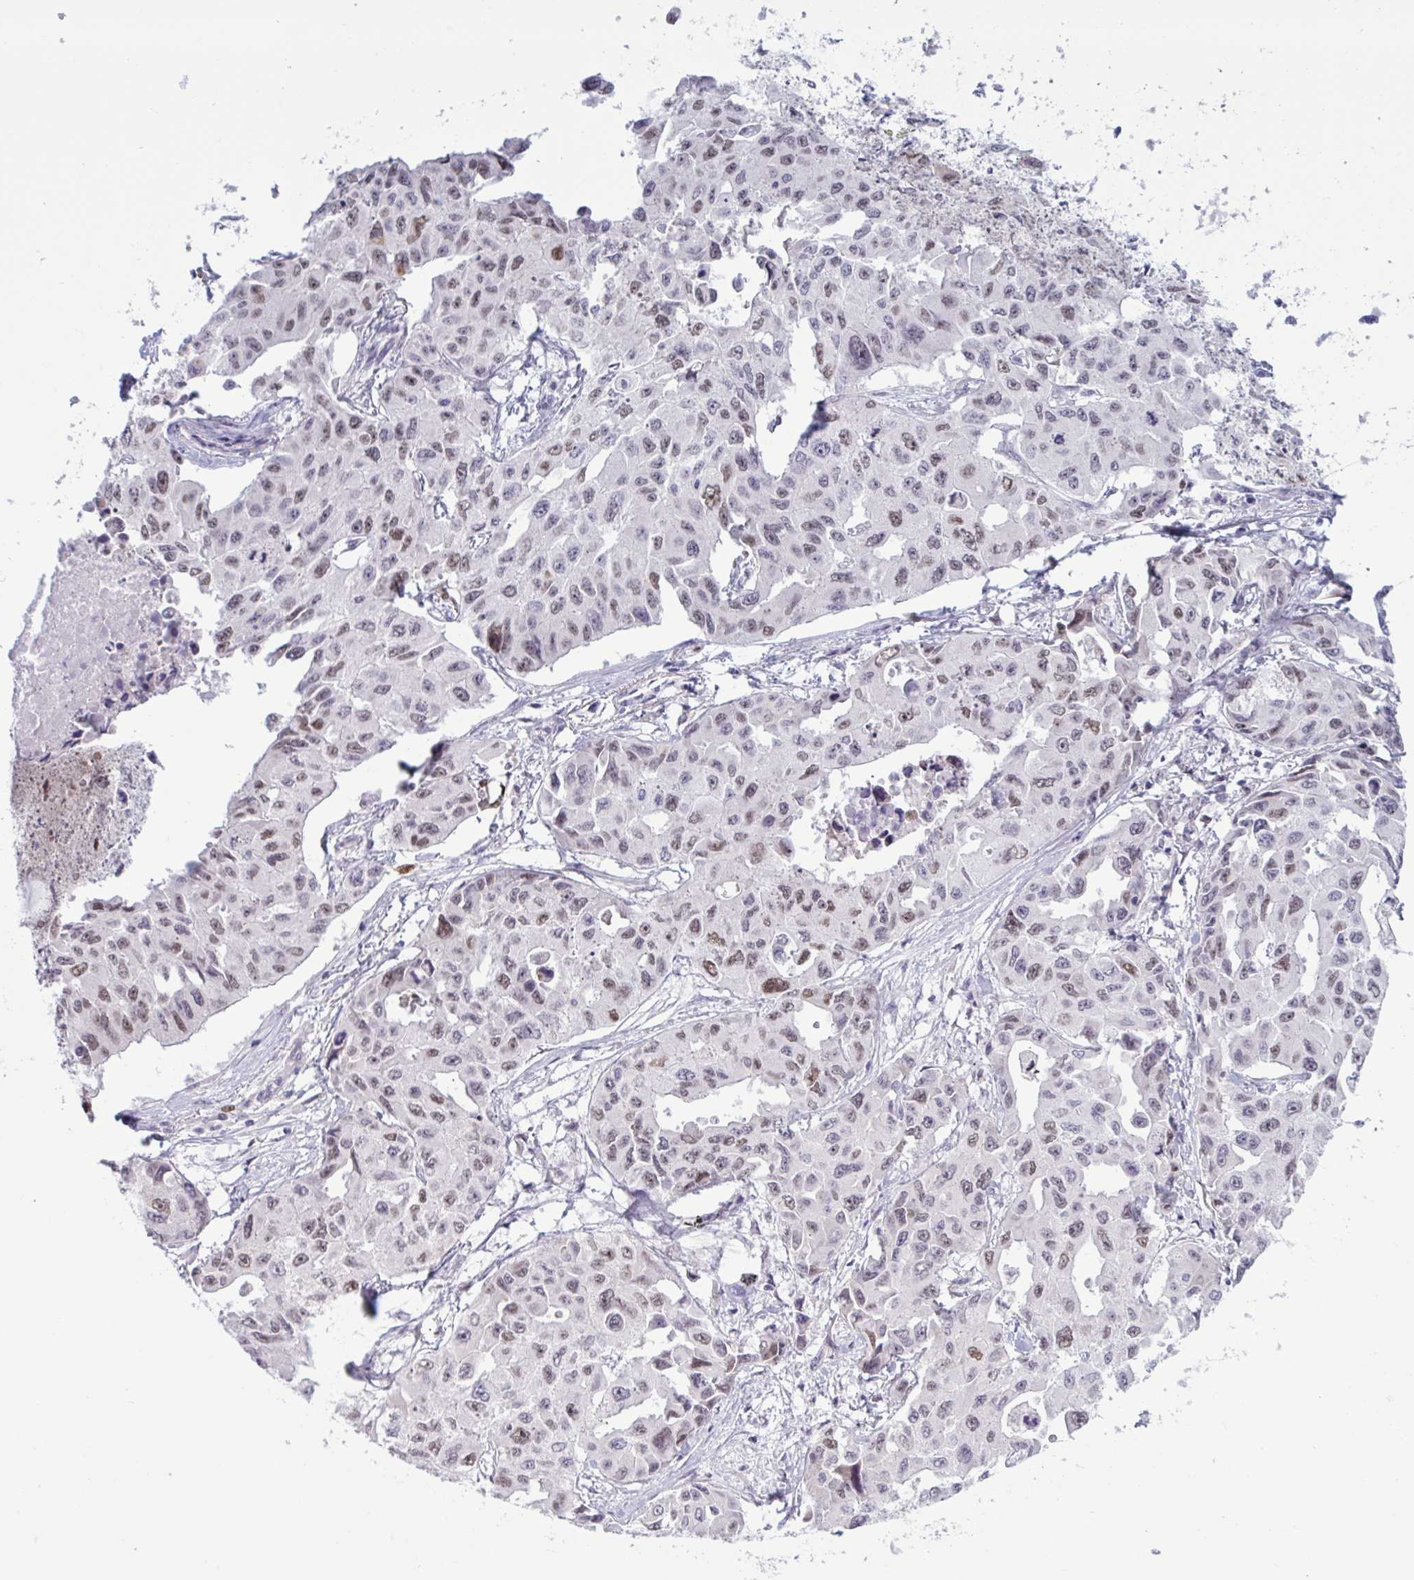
{"staining": {"intensity": "moderate", "quantity": "25%-75%", "location": "nuclear"}, "tissue": "lung cancer", "cell_type": "Tumor cells", "image_type": "cancer", "snomed": [{"axis": "morphology", "description": "Adenocarcinoma, NOS"}, {"axis": "topography", "description": "Lung"}], "caption": "Human lung cancer (adenocarcinoma) stained for a protein (brown) reveals moderate nuclear positive expression in approximately 25%-75% of tumor cells.", "gene": "PRMT6", "patient": {"sex": "male", "age": 64}}